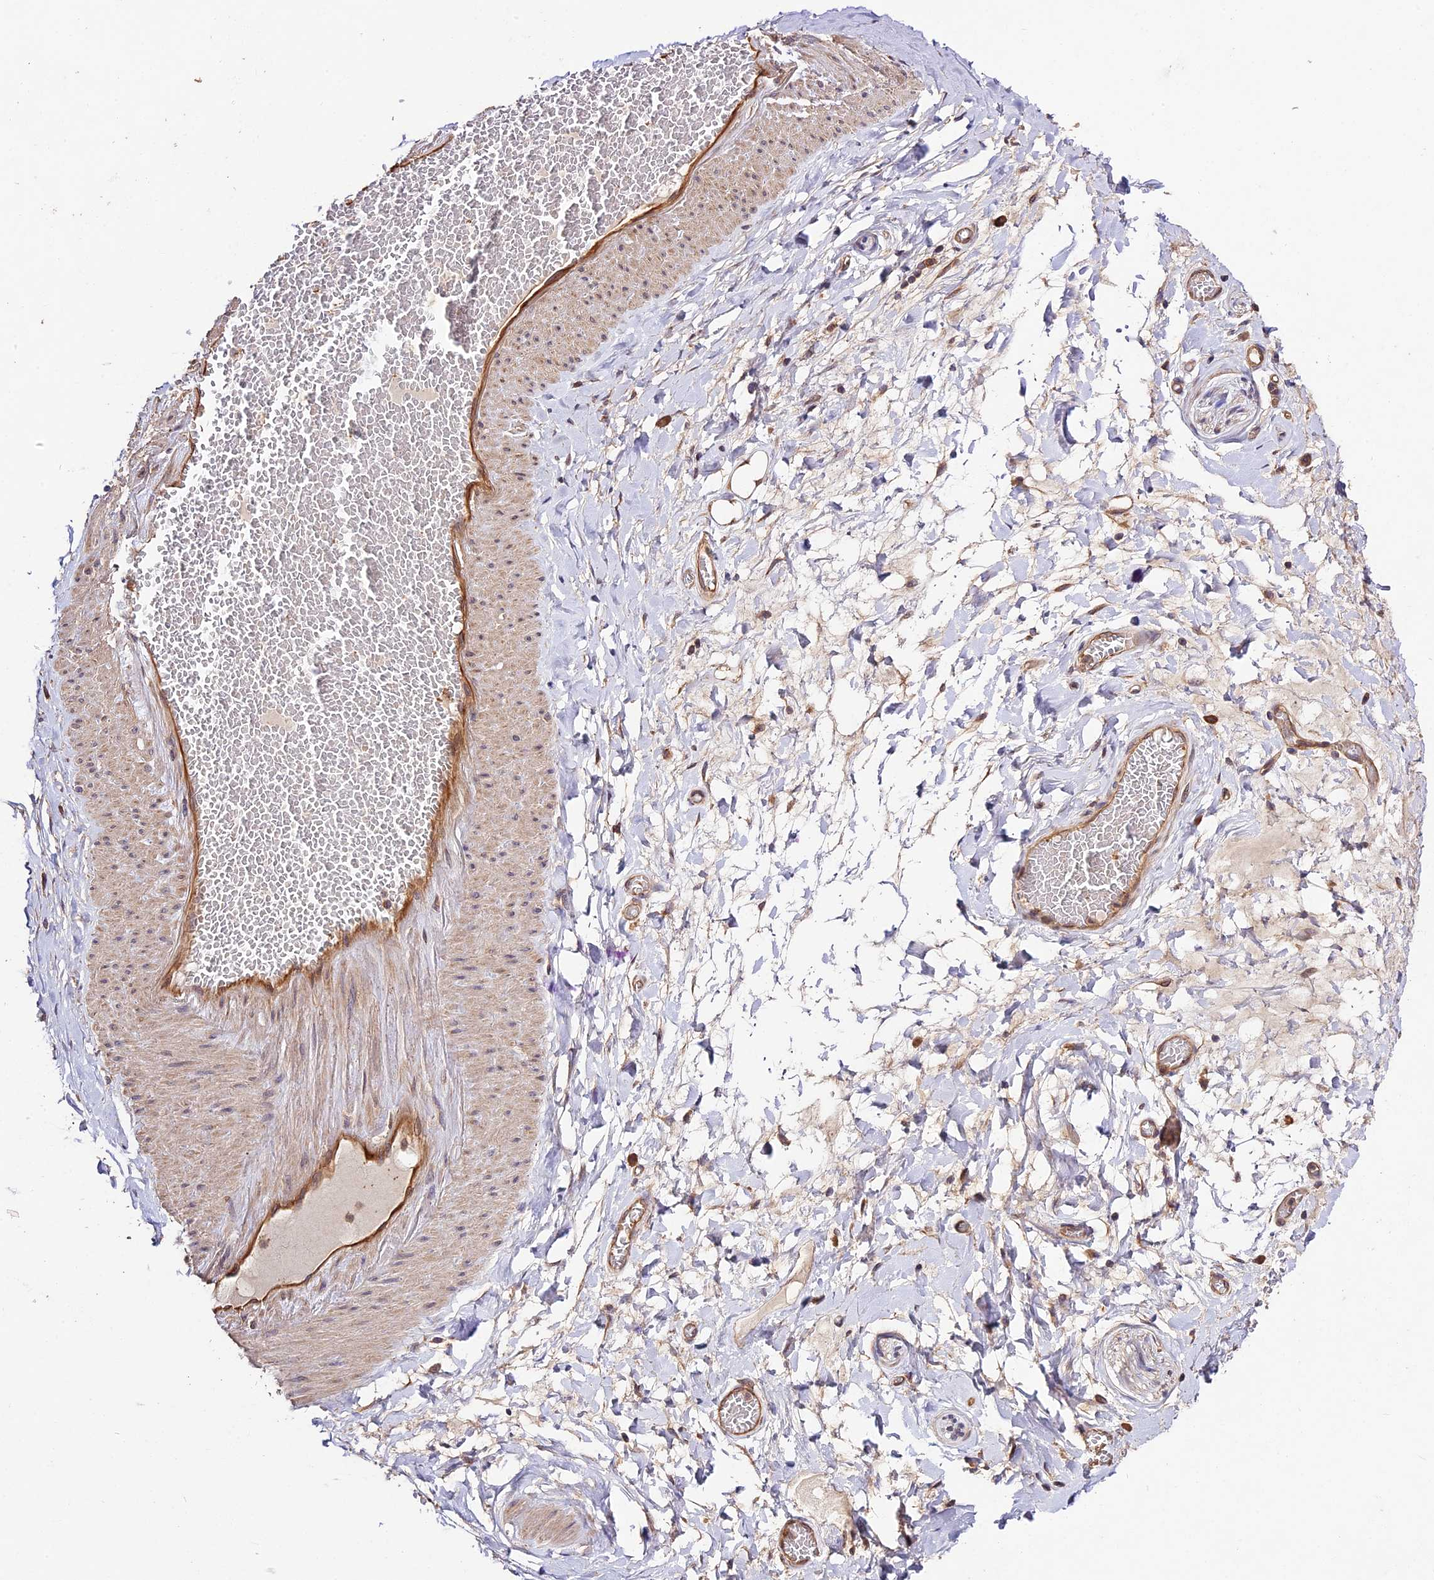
{"staining": {"intensity": "moderate", "quantity": "<25%", "location": "cytoplasmic/membranous"}, "tissue": "adipose tissue", "cell_type": "Adipocytes", "image_type": "normal", "snomed": [{"axis": "morphology", "description": "Normal tissue, NOS"}, {"axis": "topography", "description": "Salivary gland"}, {"axis": "topography", "description": "Peripheral nerve tissue"}], "caption": "Brown immunohistochemical staining in benign adipose tissue demonstrates moderate cytoplasmic/membranous staining in approximately <25% of adipocytes.", "gene": "CES3", "patient": {"sex": "male", "age": 62}}